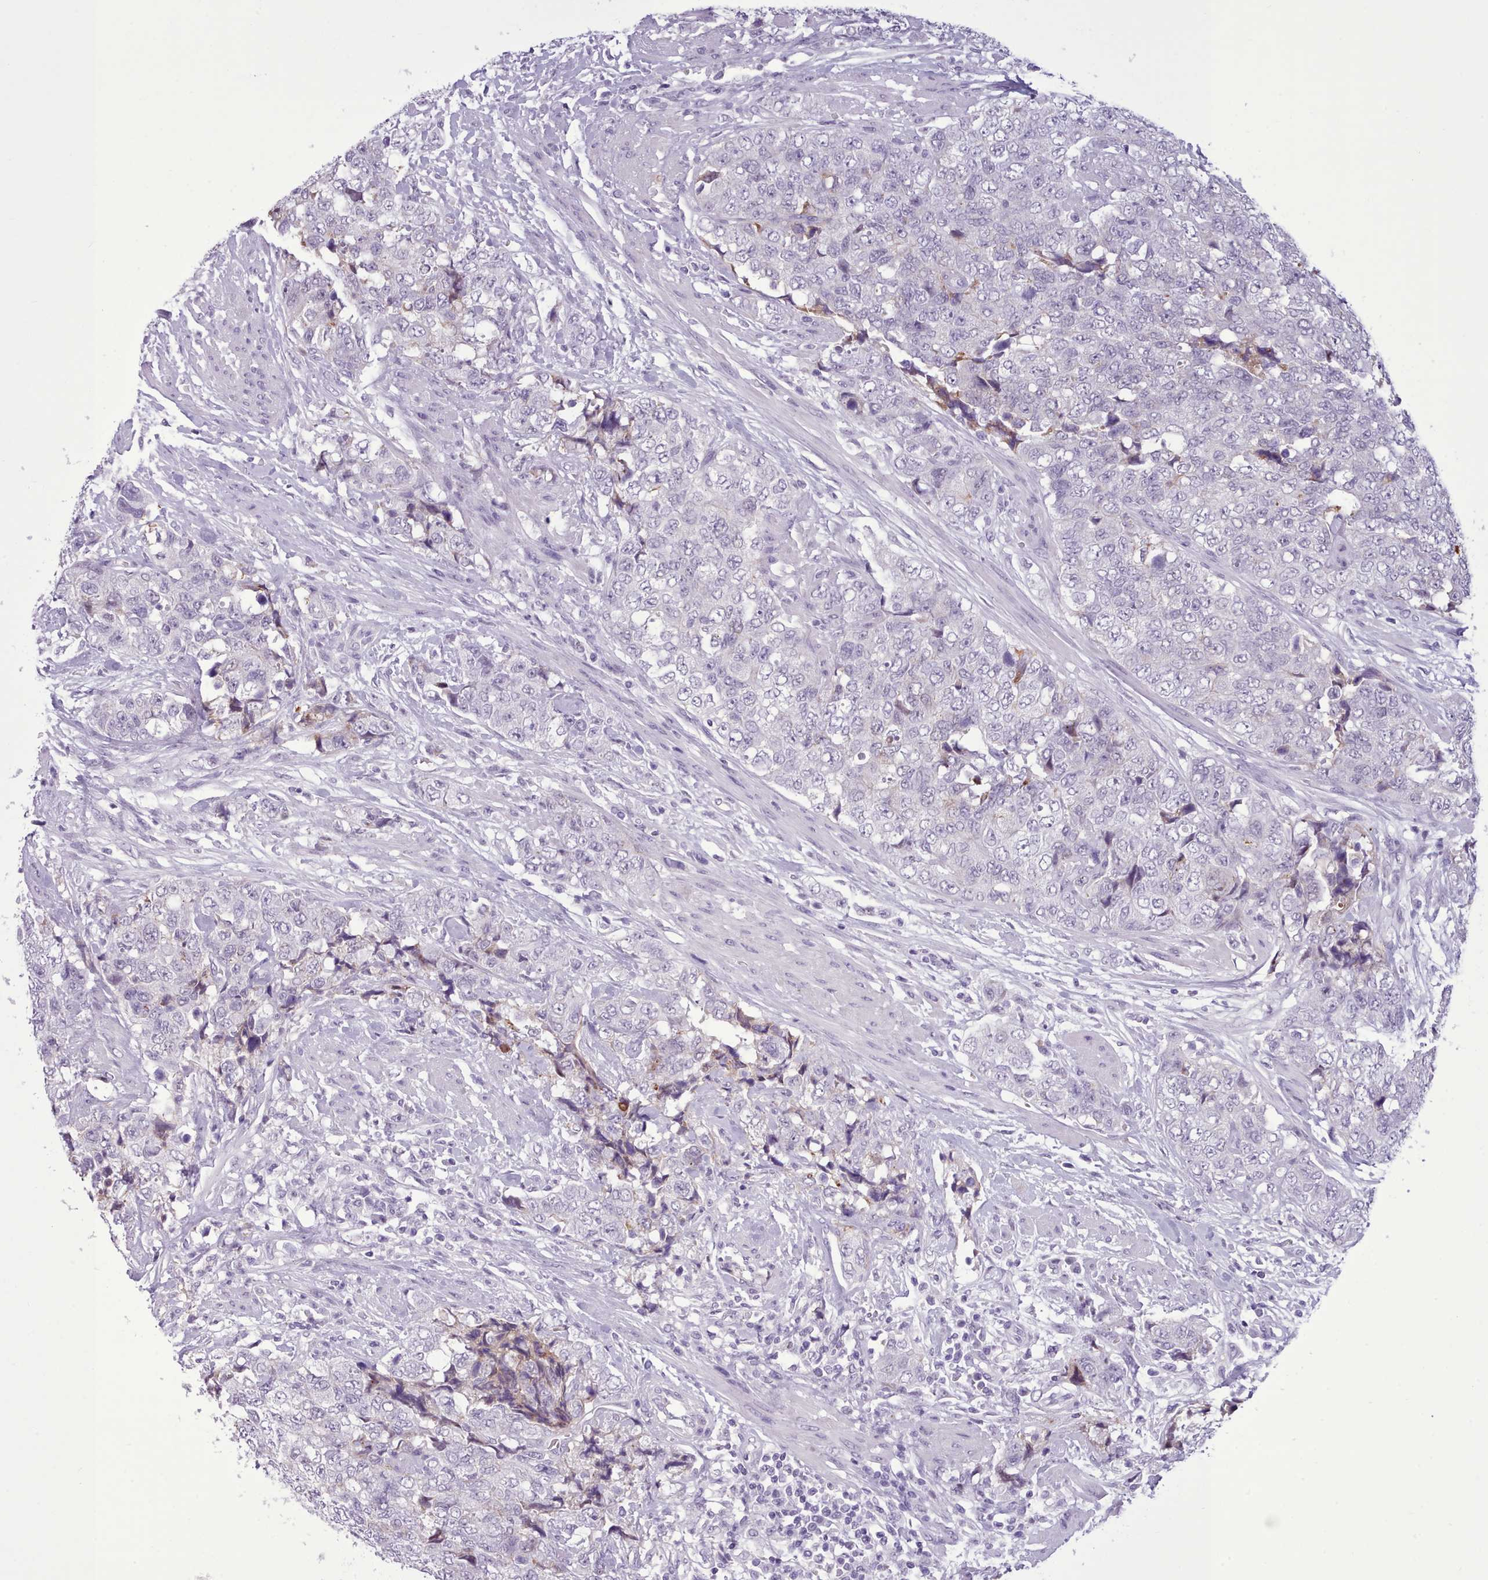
{"staining": {"intensity": "negative", "quantity": "none", "location": "none"}, "tissue": "urothelial cancer", "cell_type": "Tumor cells", "image_type": "cancer", "snomed": [{"axis": "morphology", "description": "Urothelial carcinoma, High grade"}, {"axis": "topography", "description": "Urinary bladder"}], "caption": "Human urothelial cancer stained for a protein using immunohistochemistry shows no staining in tumor cells.", "gene": "FBXO48", "patient": {"sex": "female", "age": 78}}